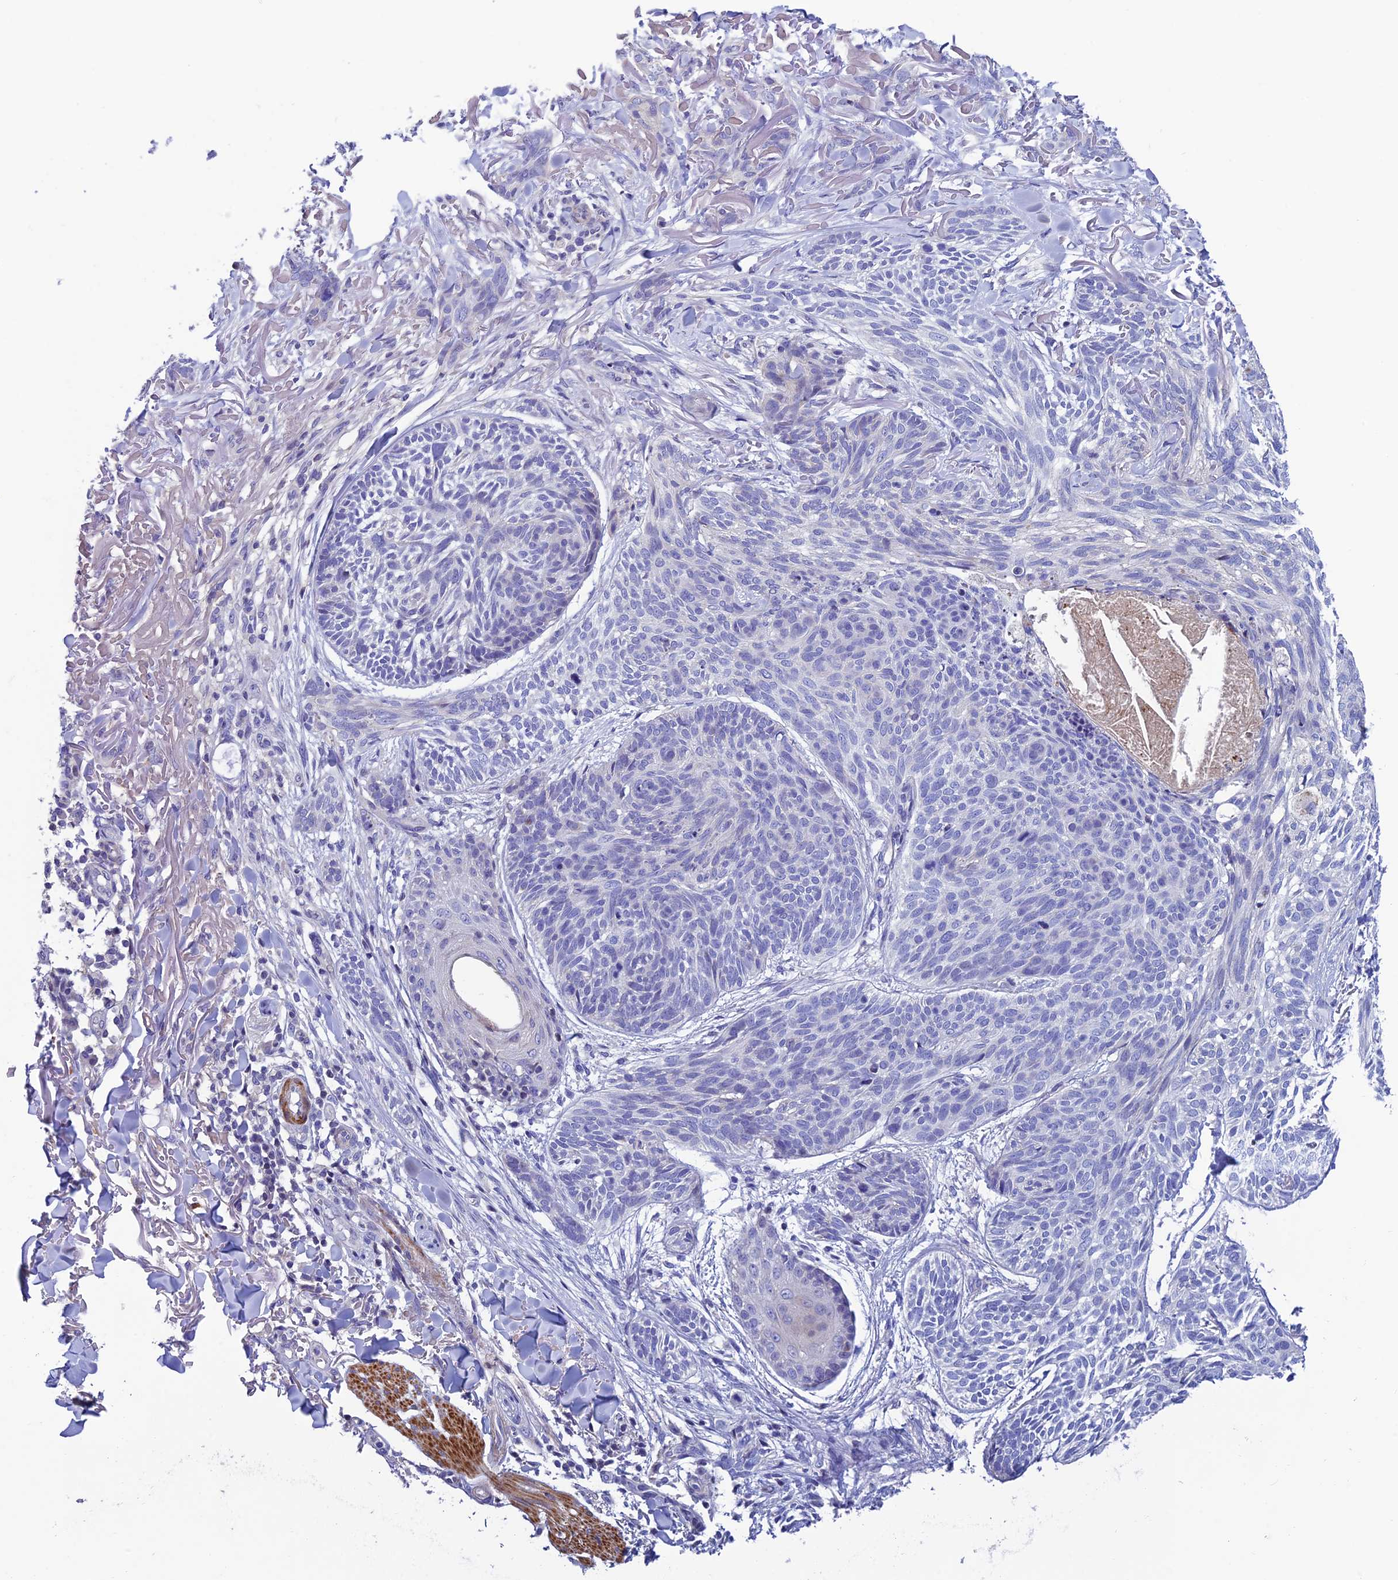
{"staining": {"intensity": "negative", "quantity": "none", "location": "none"}, "tissue": "skin cancer", "cell_type": "Tumor cells", "image_type": "cancer", "snomed": [{"axis": "morphology", "description": "Normal tissue, NOS"}, {"axis": "morphology", "description": "Basal cell carcinoma"}, {"axis": "topography", "description": "Skin"}], "caption": "An image of human skin cancer (basal cell carcinoma) is negative for staining in tumor cells. (IHC, brightfield microscopy, high magnification).", "gene": "FAM178B", "patient": {"sex": "male", "age": 66}}